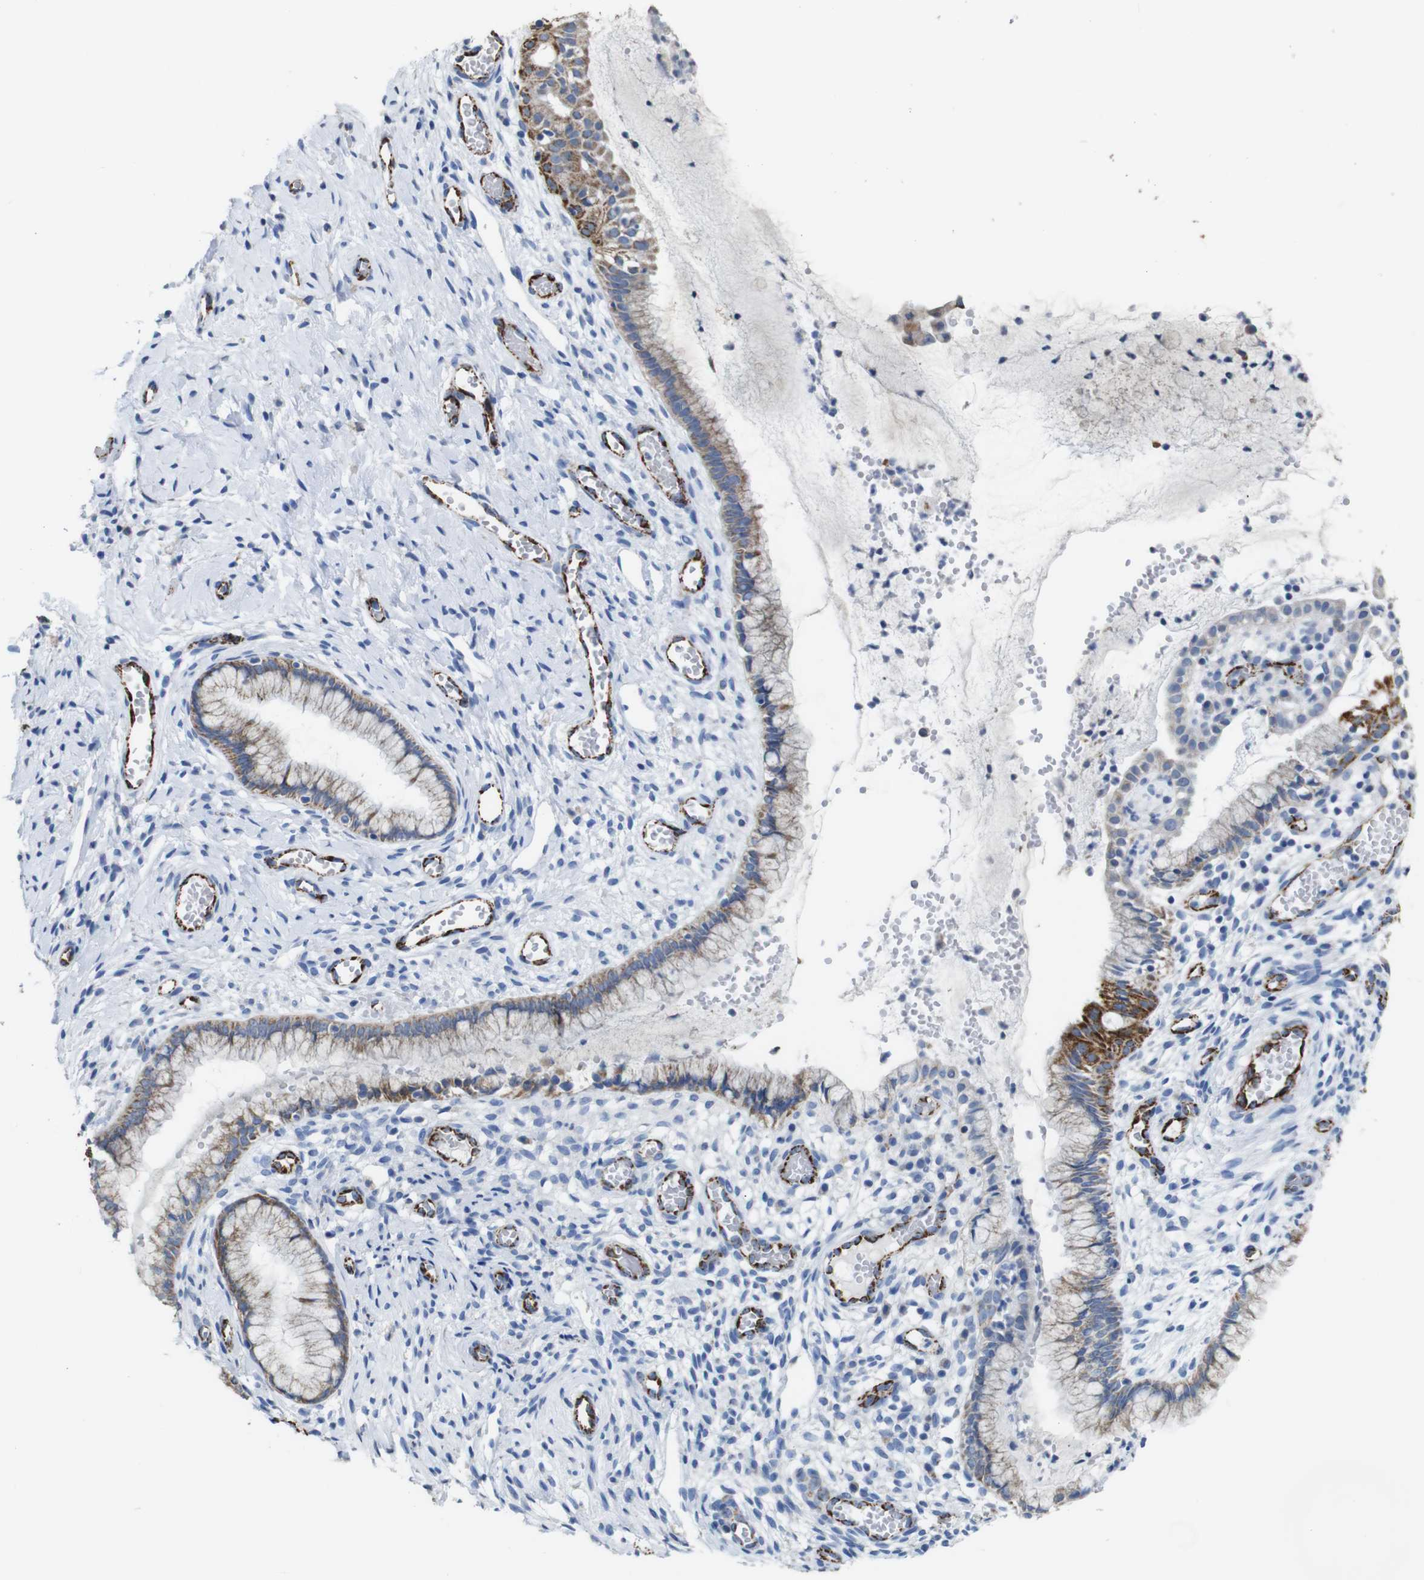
{"staining": {"intensity": "negative", "quantity": "none", "location": "none"}, "tissue": "cervix", "cell_type": "Glandular cells", "image_type": "normal", "snomed": [{"axis": "morphology", "description": "Normal tissue, NOS"}, {"axis": "topography", "description": "Cervix"}], "caption": "This is an immunohistochemistry (IHC) histopathology image of normal cervix. There is no staining in glandular cells.", "gene": "MAOA", "patient": {"sex": "female", "age": 65}}